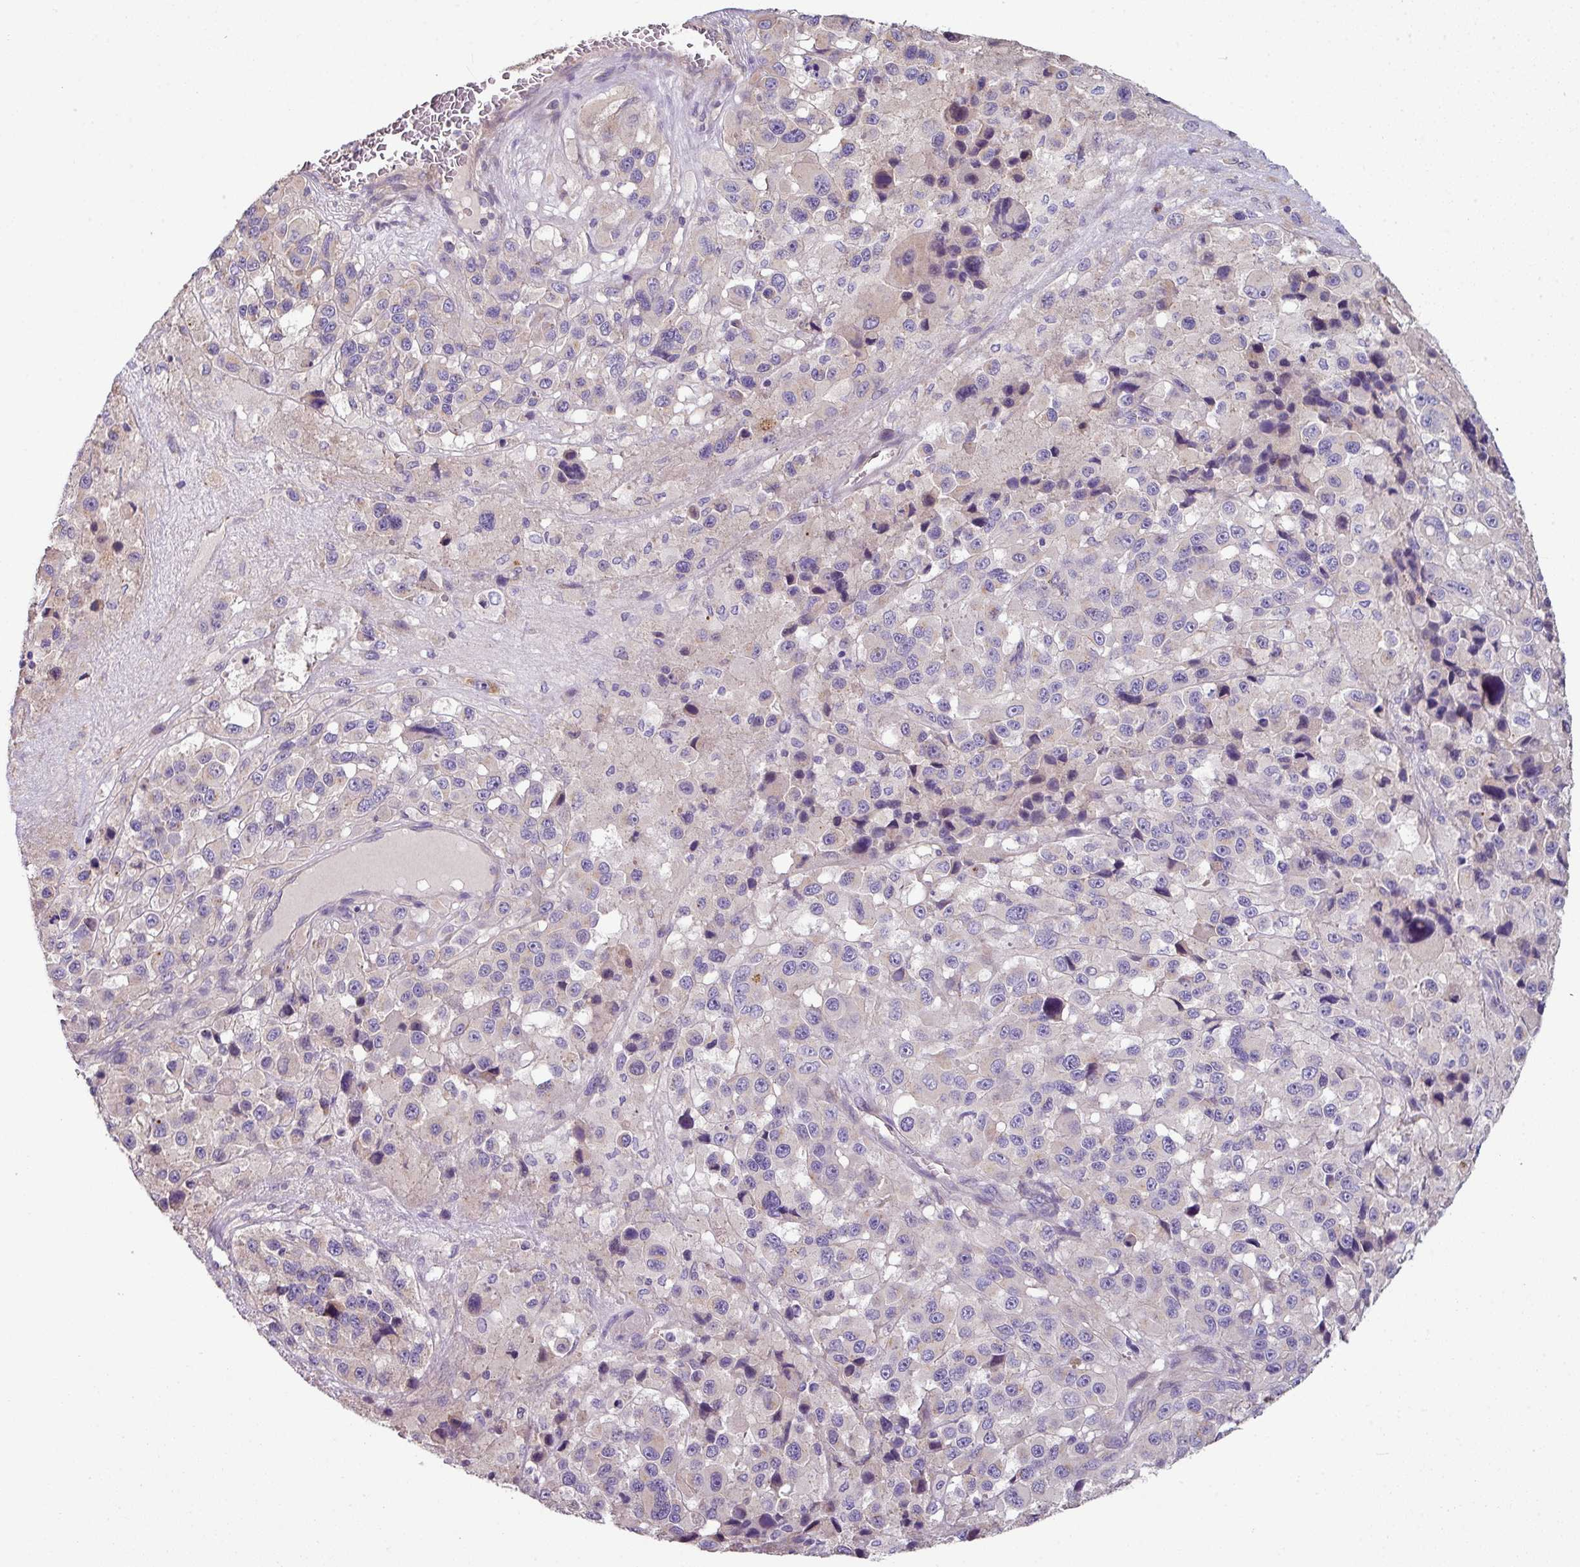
{"staining": {"intensity": "negative", "quantity": "none", "location": "none"}, "tissue": "melanoma", "cell_type": "Tumor cells", "image_type": "cancer", "snomed": [{"axis": "morphology", "description": "Malignant melanoma, Metastatic site"}, {"axis": "topography", "description": "Lymph node"}], "caption": "Tumor cells show no significant staining in malignant melanoma (metastatic site).", "gene": "LRRC9", "patient": {"sex": "female", "age": 65}}